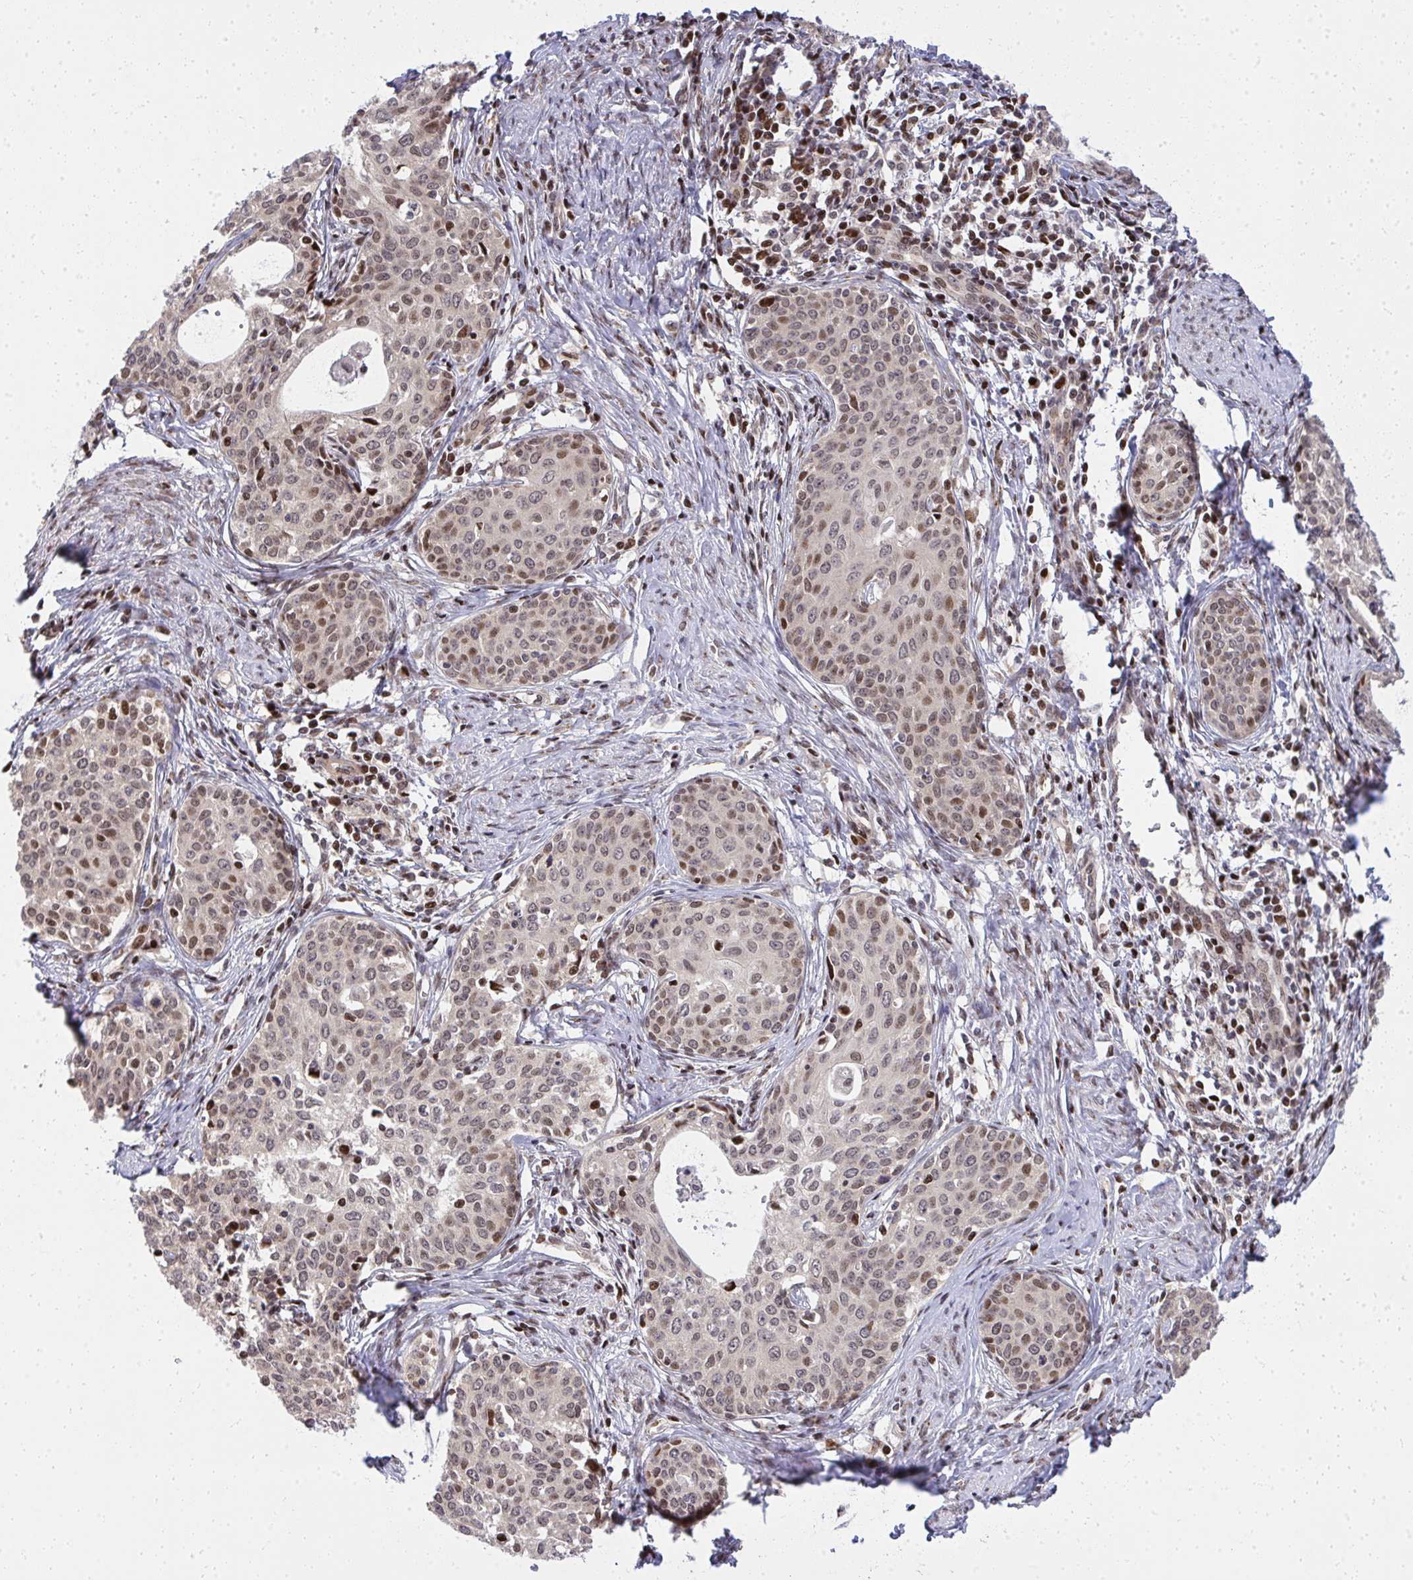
{"staining": {"intensity": "moderate", "quantity": "25%-75%", "location": "cytoplasmic/membranous,nuclear"}, "tissue": "cervical cancer", "cell_type": "Tumor cells", "image_type": "cancer", "snomed": [{"axis": "morphology", "description": "Squamous cell carcinoma, NOS"}, {"axis": "morphology", "description": "Adenocarcinoma, NOS"}, {"axis": "topography", "description": "Cervix"}], "caption": "Protein staining shows moderate cytoplasmic/membranous and nuclear staining in about 25%-75% of tumor cells in cervical cancer (adenocarcinoma).", "gene": "PIGY", "patient": {"sex": "female", "age": 52}}